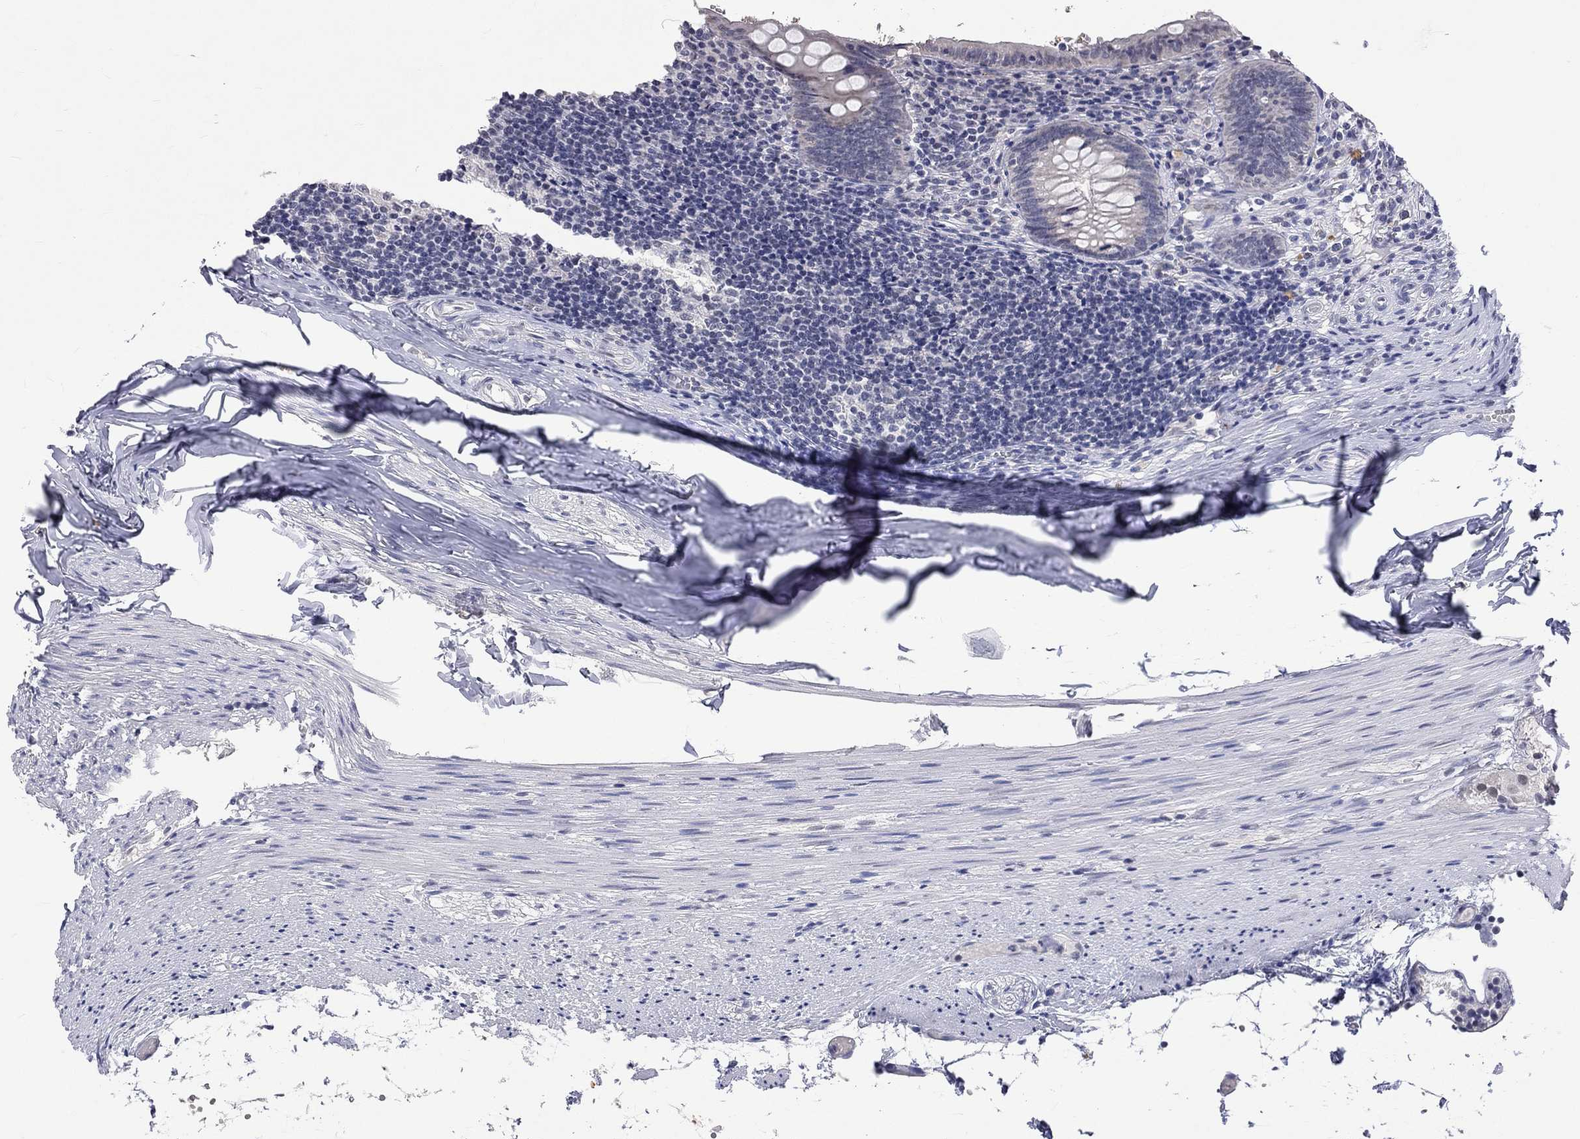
{"staining": {"intensity": "negative", "quantity": "none", "location": "none"}, "tissue": "appendix", "cell_type": "Glandular cells", "image_type": "normal", "snomed": [{"axis": "morphology", "description": "Normal tissue, NOS"}, {"axis": "topography", "description": "Appendix"}], "caption": "DAB immunohistochemical staining of unremarkable appendix exhibits no significant expression in glandular cells.", "gene": "TMEM143", "patient": {"sex": "female", "age": 23}}